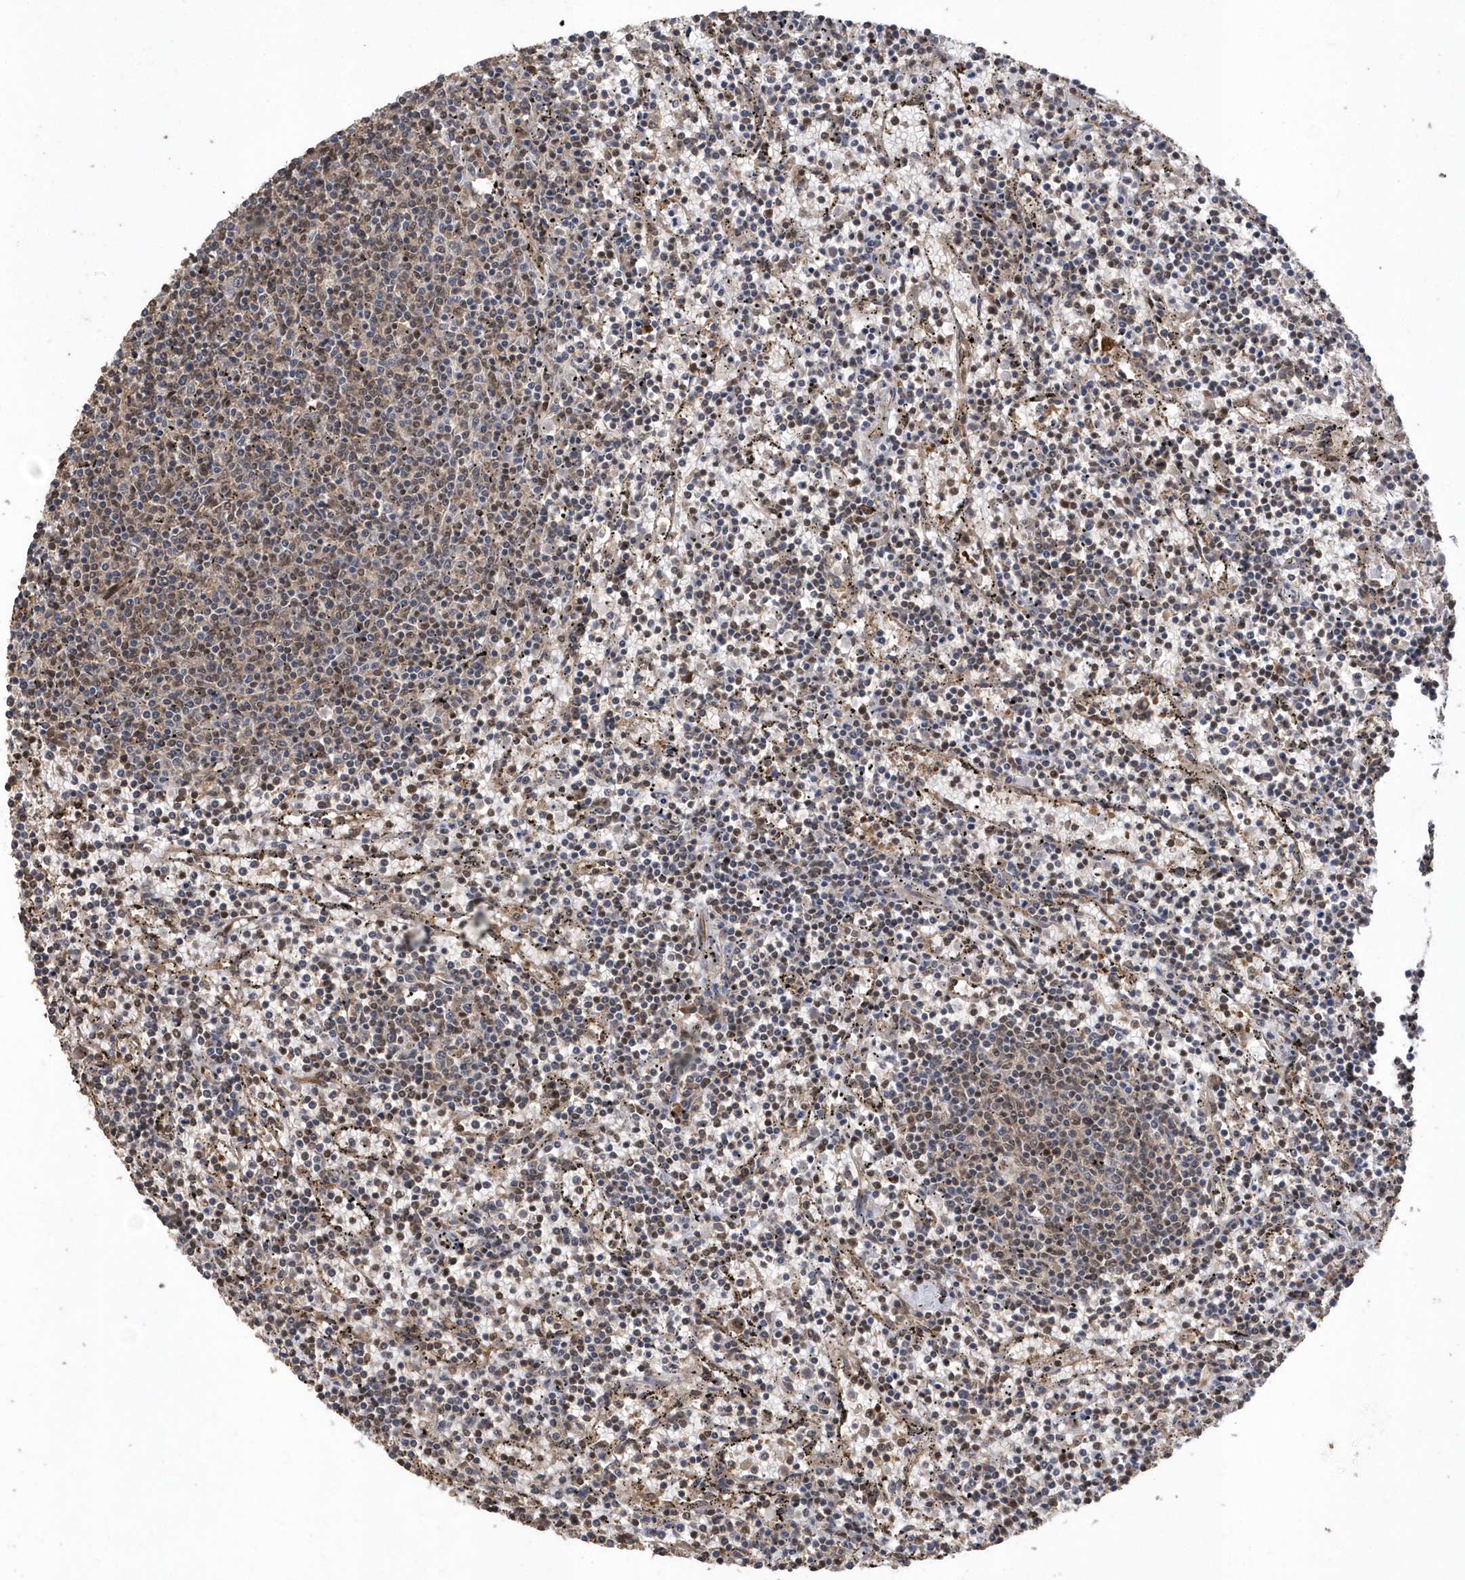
{"staining": {"intensity": "negative", "quantity": "none", "location": "none"}, "tissue": "lymphoma", "cell_type": "Tumor cells", "image_type": "cancer", "snomed": [{"axis": "morphology", "description": "Malignant lymphoma, non-Hodgkin's type, Low grade"}, {"axis": "topography", "description": "Spleen"}], "caption": "This is a image of immunohistochemistry staining of low-grade malignant lymphoma, non-Hodgkin's type, which shows no expression in tumor cells.", "gene": "INTS12", "patient": {"sex": "female", "age": 50}}